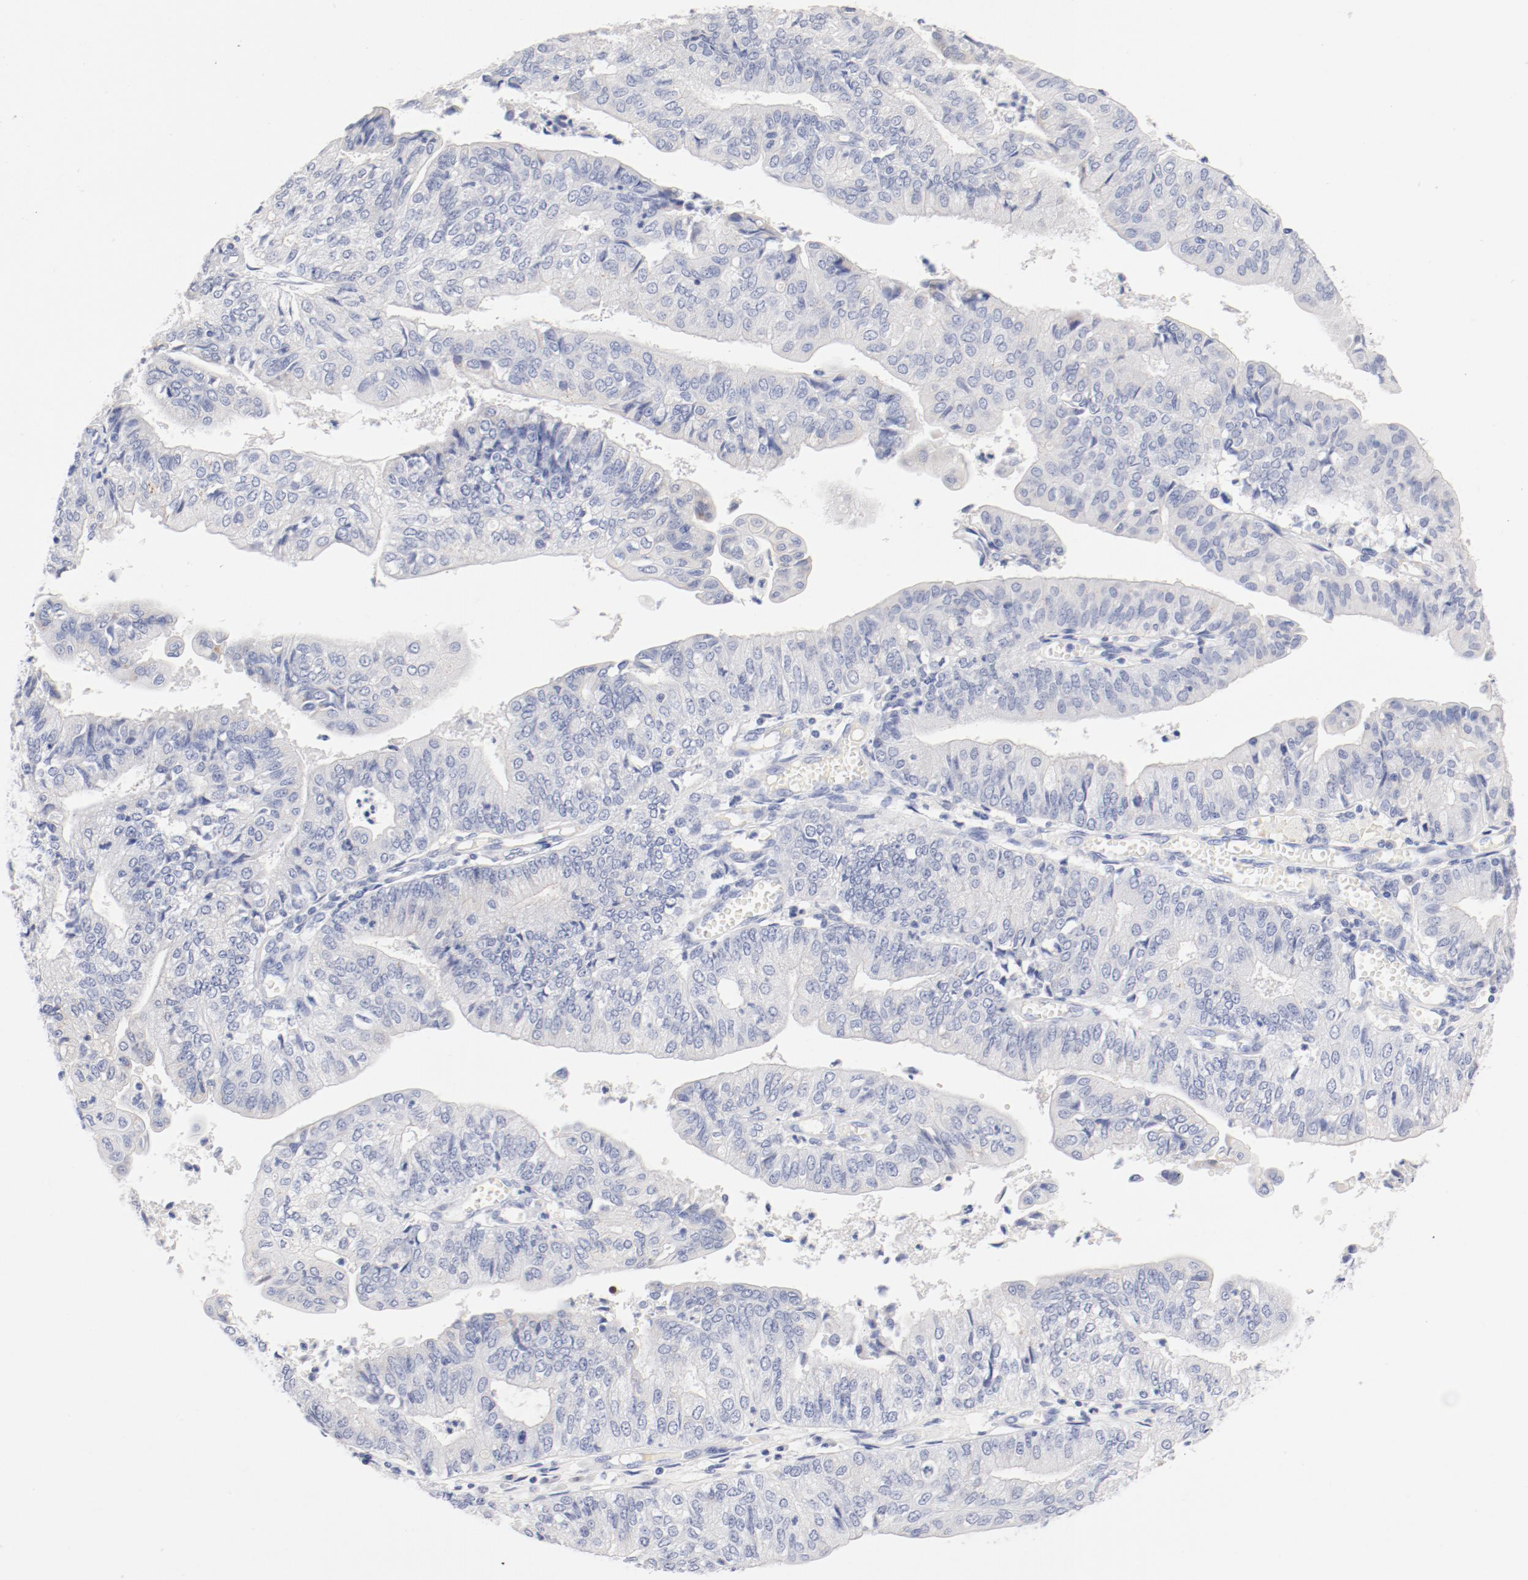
{"staining": {"intensity": "negative", "quantity": "none", "location": "none"}, "tissue": "endometrial cancer", "cell_type": "Tumor cells", "image_type": "cancer", "snomed": [{"axis": "morphology", "description": "Adenocarcinoma, NOS"}, {"axis": "topography", "description": "Endometrium"}], "caption": "Immunohistochemistry (IHC) micrograph of neoplastic tissue: endometrial adenocarcinoma stained with DAB (3,3'-diaminobenzidine) shows no significant protein positivity in tumor cells. Brightfield microscopy of immunohistochemistry (IHC) stained with DAB (brown) and hematoxylin (blue), captured at high magnification.", "gene": "HOMER1", "patient": {"sex": "female", "age": 59}}